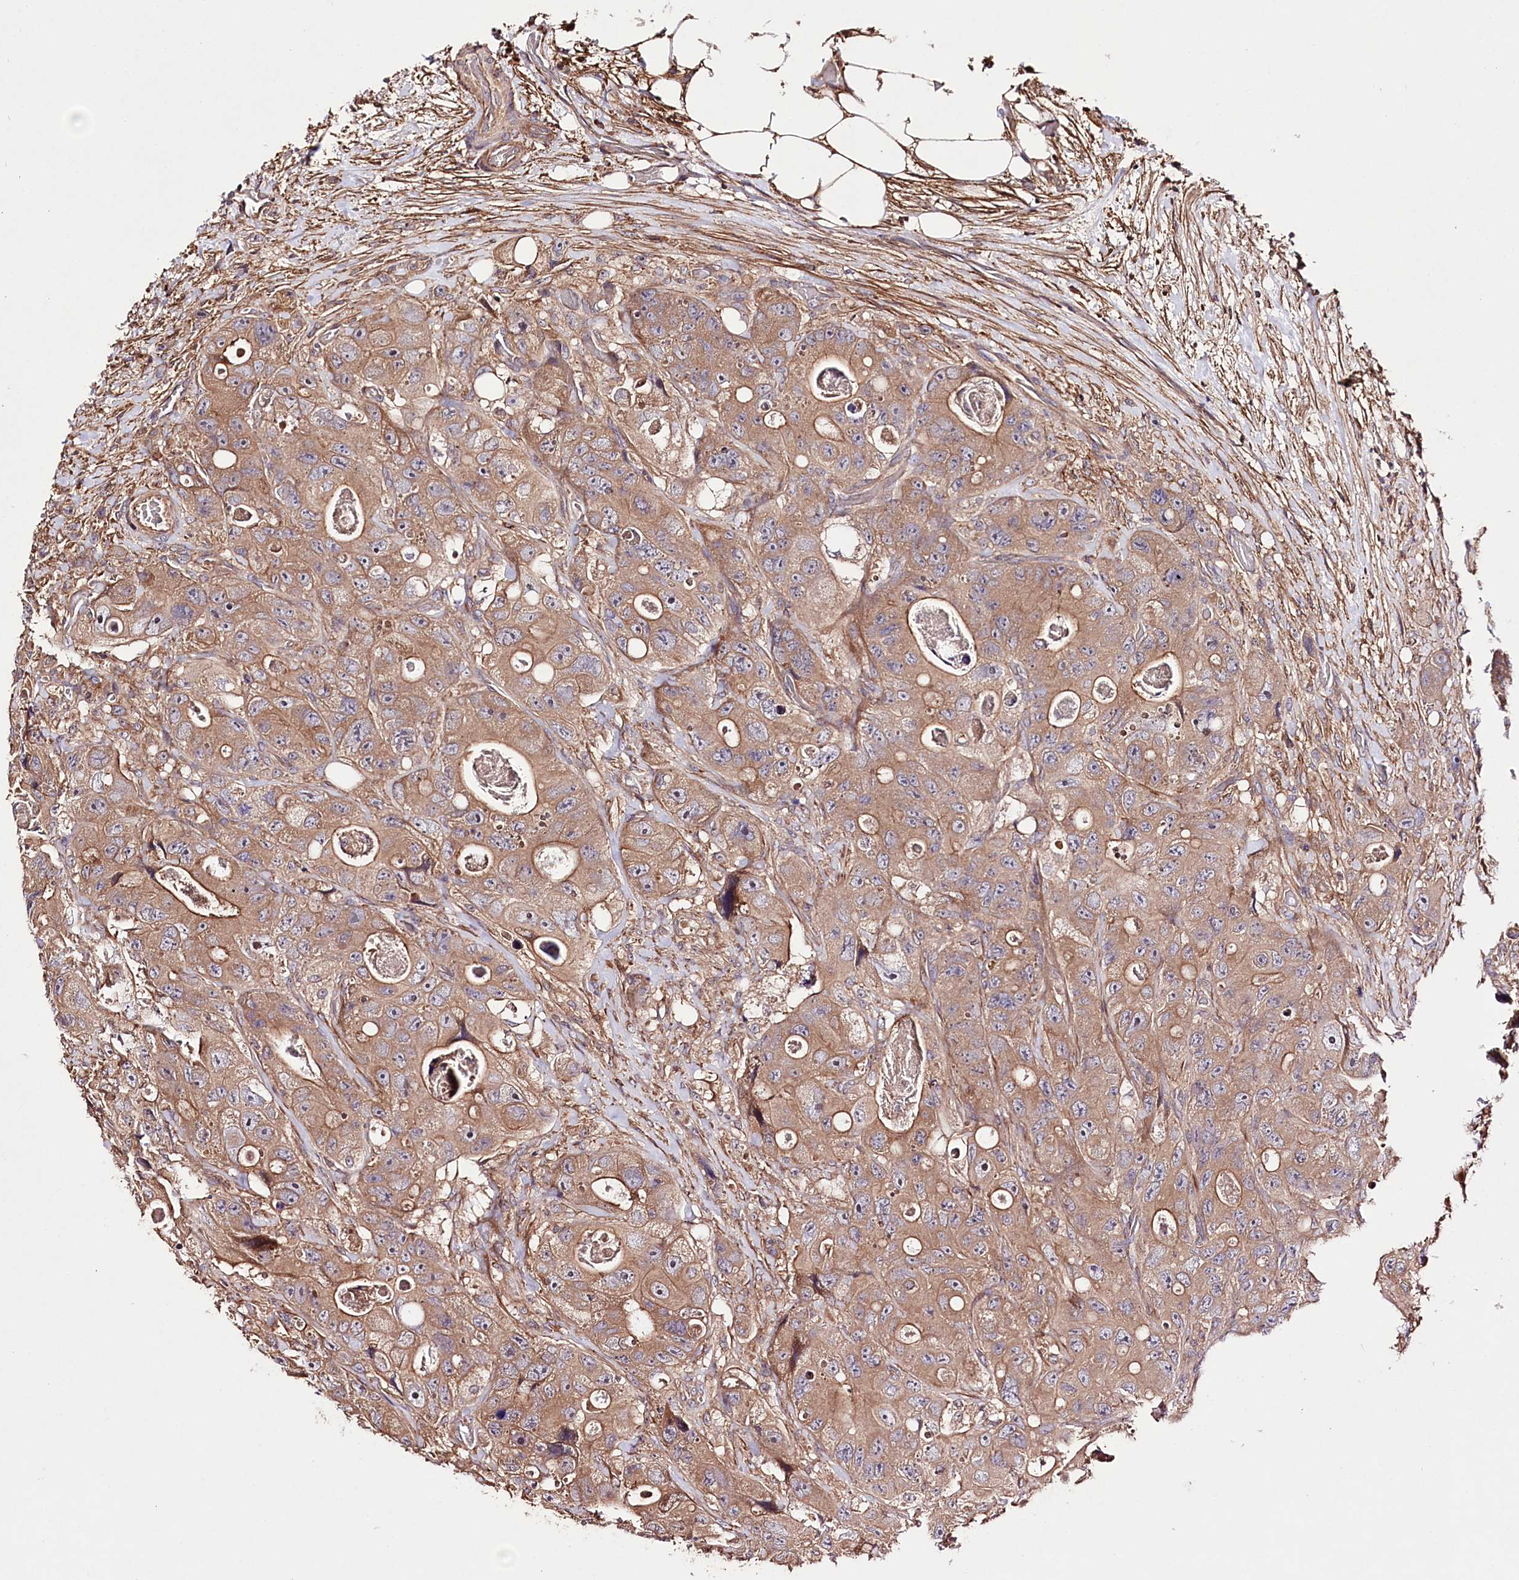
{"staining": {"intensity": "moderate", "quantity": ">75%", "location": "cytoplasmic/membranous"}, "tissue": "colorectal cancer", "cell_type": "Tumor cells", "image_type": "cancer", "snomed": [{"axis": "morphology", "description": "Adenocarcinoma, NOS"}, {"axis": "topography", "description": "Colon"}], "caption": "Human colorectal cancer stained with a brown dye demonstrates moderate cytoplasmic/membranous positive staining in approximately >75% of tumor cells.", "gene": "WWC1", "patient": {"sex": "female", "age": 46}}